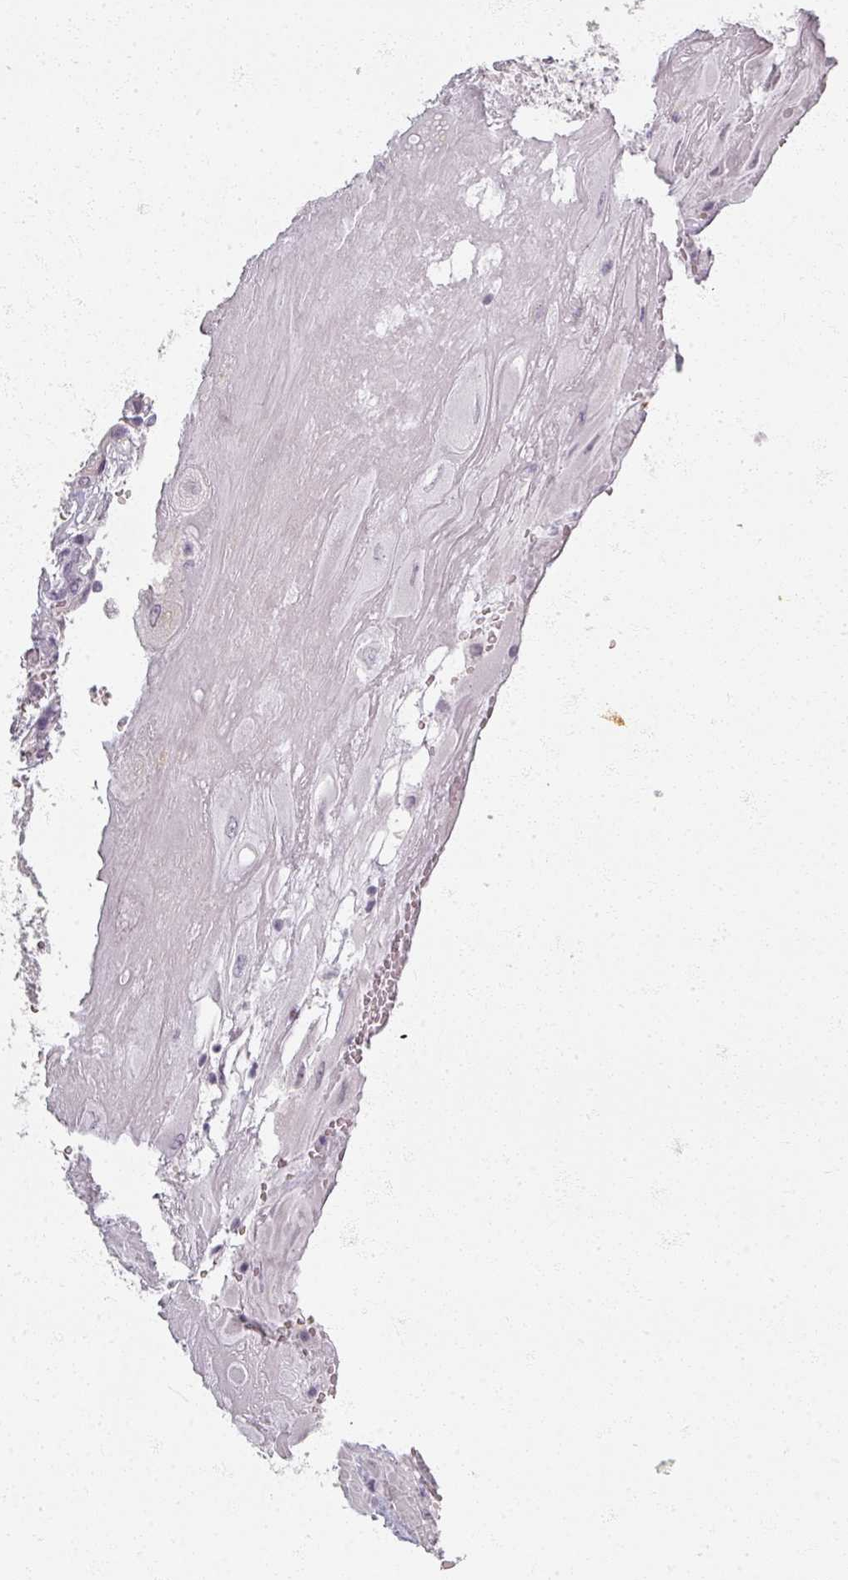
{"staining": {"intensity": "negative", "quantity": "none", "location": "none"}, "tissue": "placenta", "cell_type": "Decidual cells", "image_type": "normal", "snomed": [{"axis": "morphology", "description": "Normal tissue, NOS"}, {"axis": "topography", "description": "Placenta"}], "caption": "Immunohistochemistry of unremarkable placenta shows no staining in decidual cells.", "gene": "RFPL2", "patient": {"sex": "female", "age": 32}}